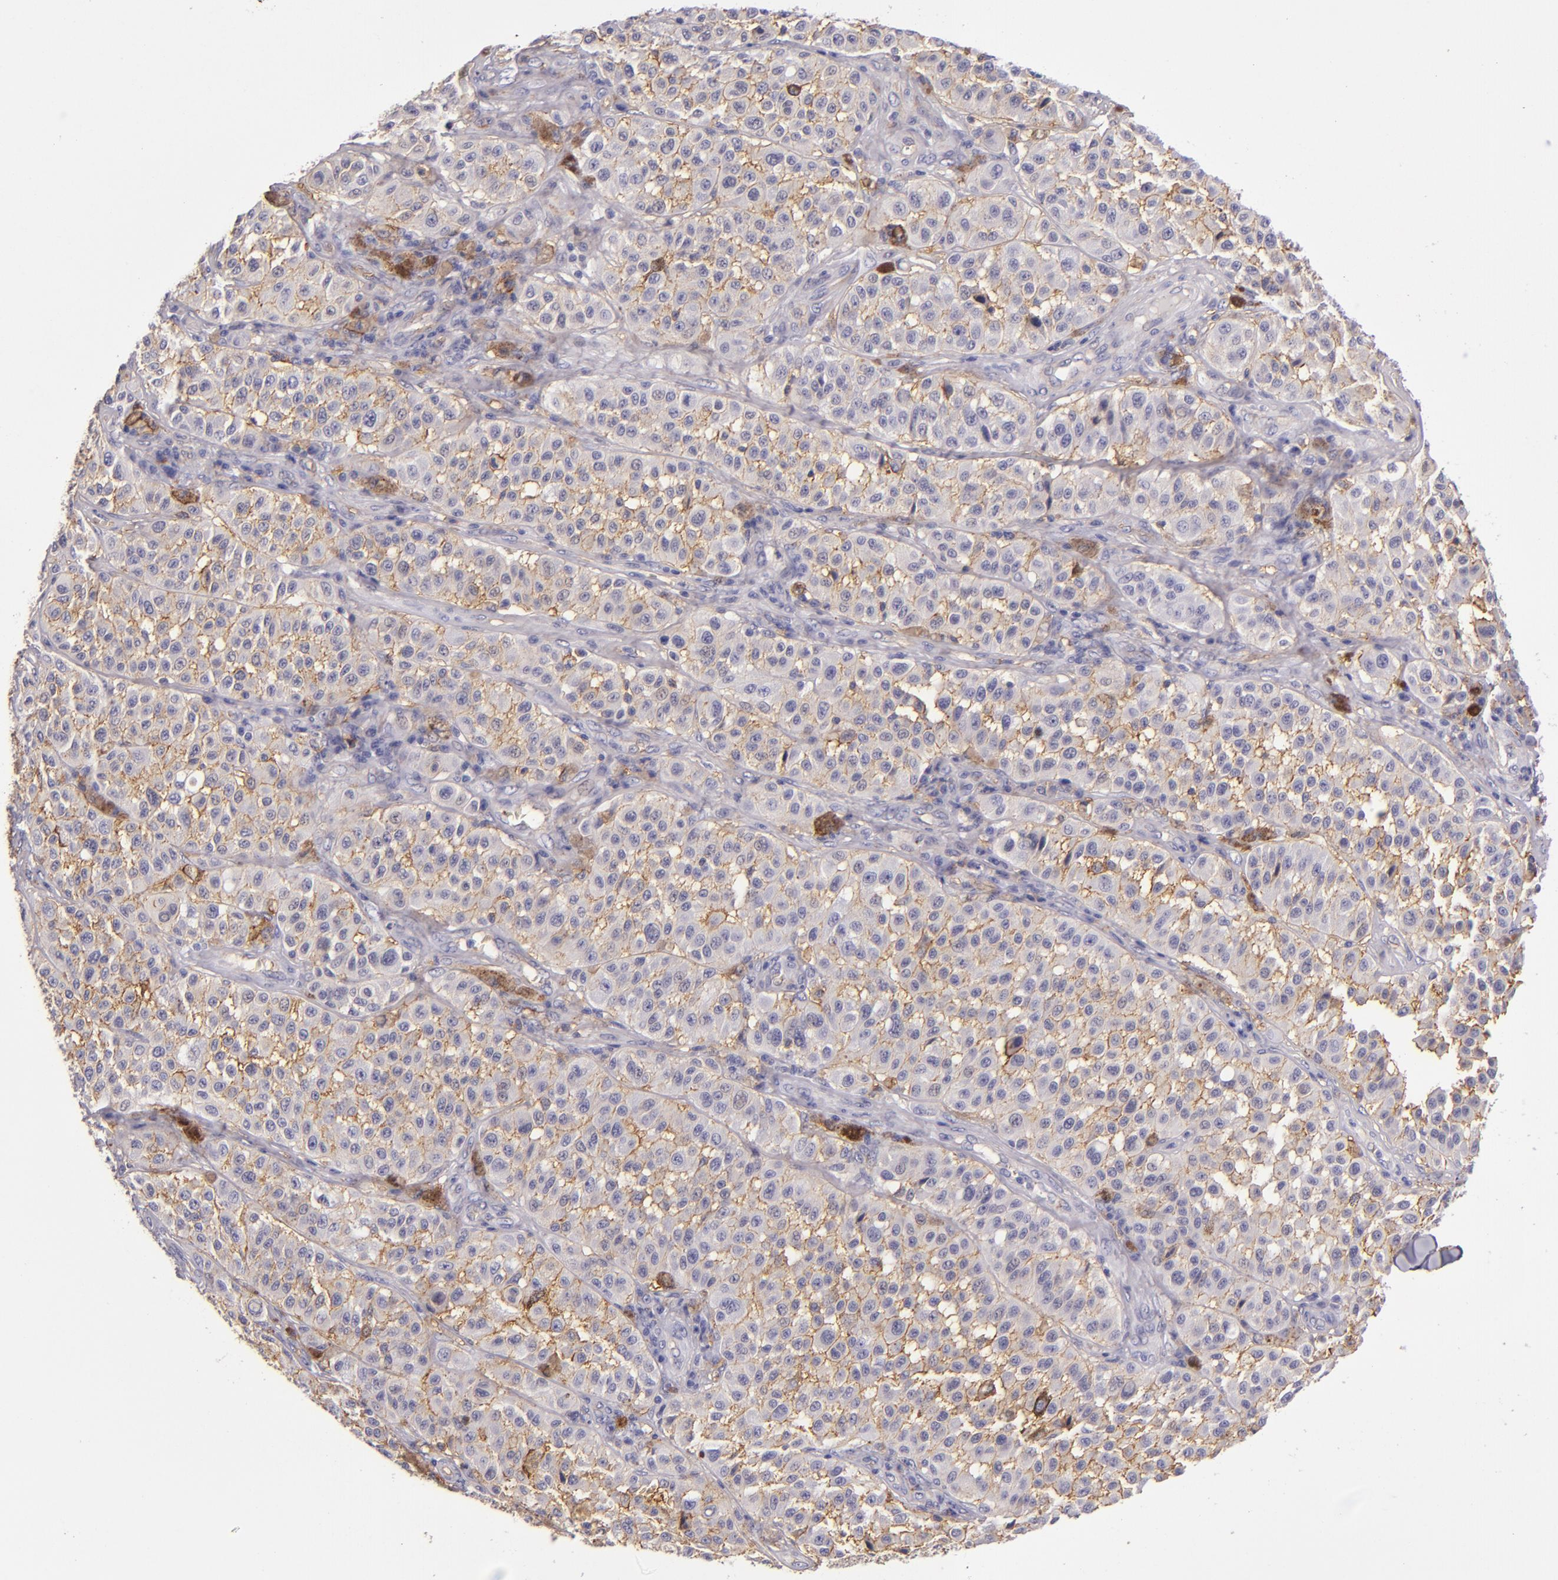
{"staining": {"intensity": "weak", "quantity": "25%-75%", "location": "cytoplasmic/membranous"}, "tissue": "melanoma", "cell_type": "Tumor cells", "image_type": "cancer", "snomed": [{"axis": "morphology", "description": "Malignant melanoma, NOS"}, {"axis": "topography", "description": "Skin"}], "caption": "Protein expression by IHC displays weak cytoplasmic/membranous expression in about 25%-75% of tumor cells in malignant melanoma. The staining was performed using DAB (3,3'-diaminobenzidine), with brown indicating positive protein expression. Nuclei are stained blue with hematoxylin.", "gene": "CD9", "patient": {"sex": "female", "age": 64}}